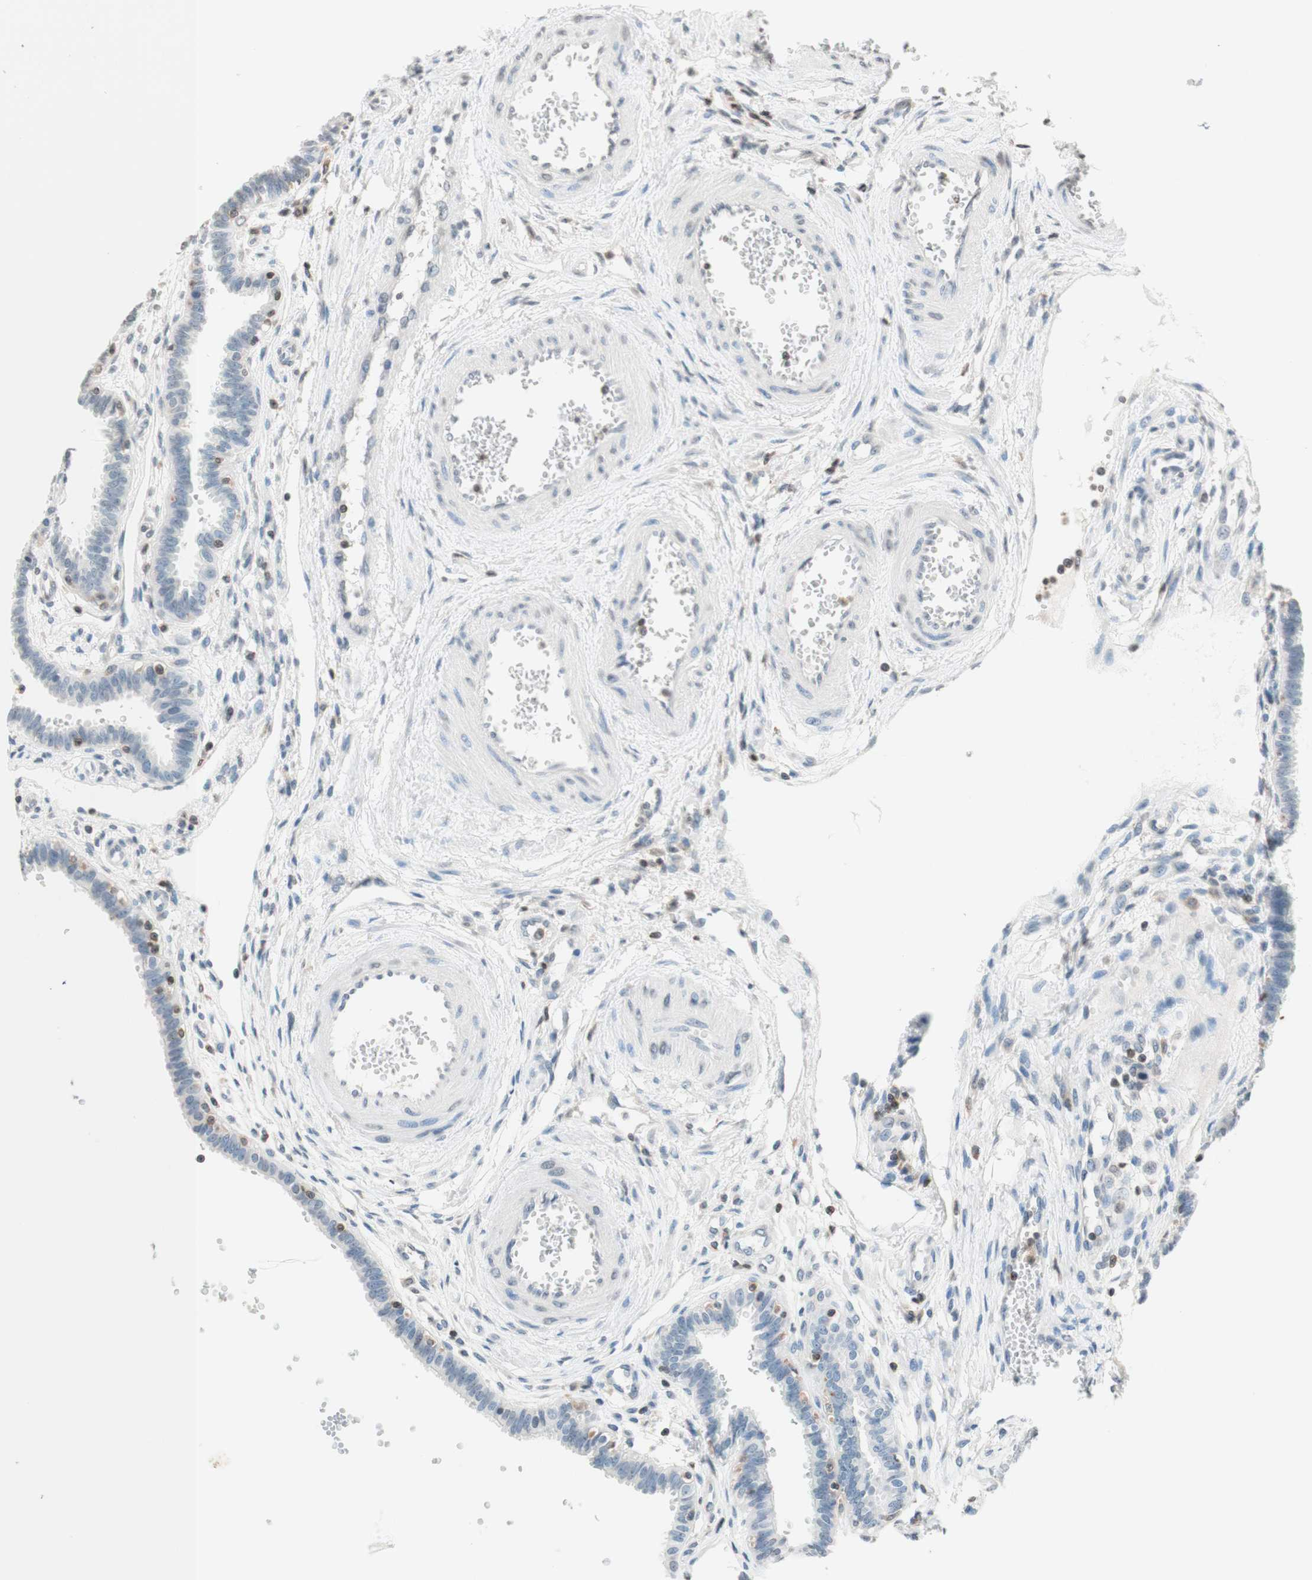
{"staining": {"intensity": "weak", "quantity": "<25%", "location": "cytoplasmic/membranous"}, "tissue": "fallopian tube", "cell_type": "Glandular cells", "image_type": "normal", "snomed": [{"axis": "morphology", "description": "Normal tissue, NOS"}, {"axis": "topography", "description": "Fallopian tube"}], "caption": "There is no significant expression in glandular cells of fallopian tube. (Brightfield microscopy of DAB immunohistochemistry (IHC) at high magnification).", "gene": "WIPF1", "patient": {"sex": "female", "age": 32}}